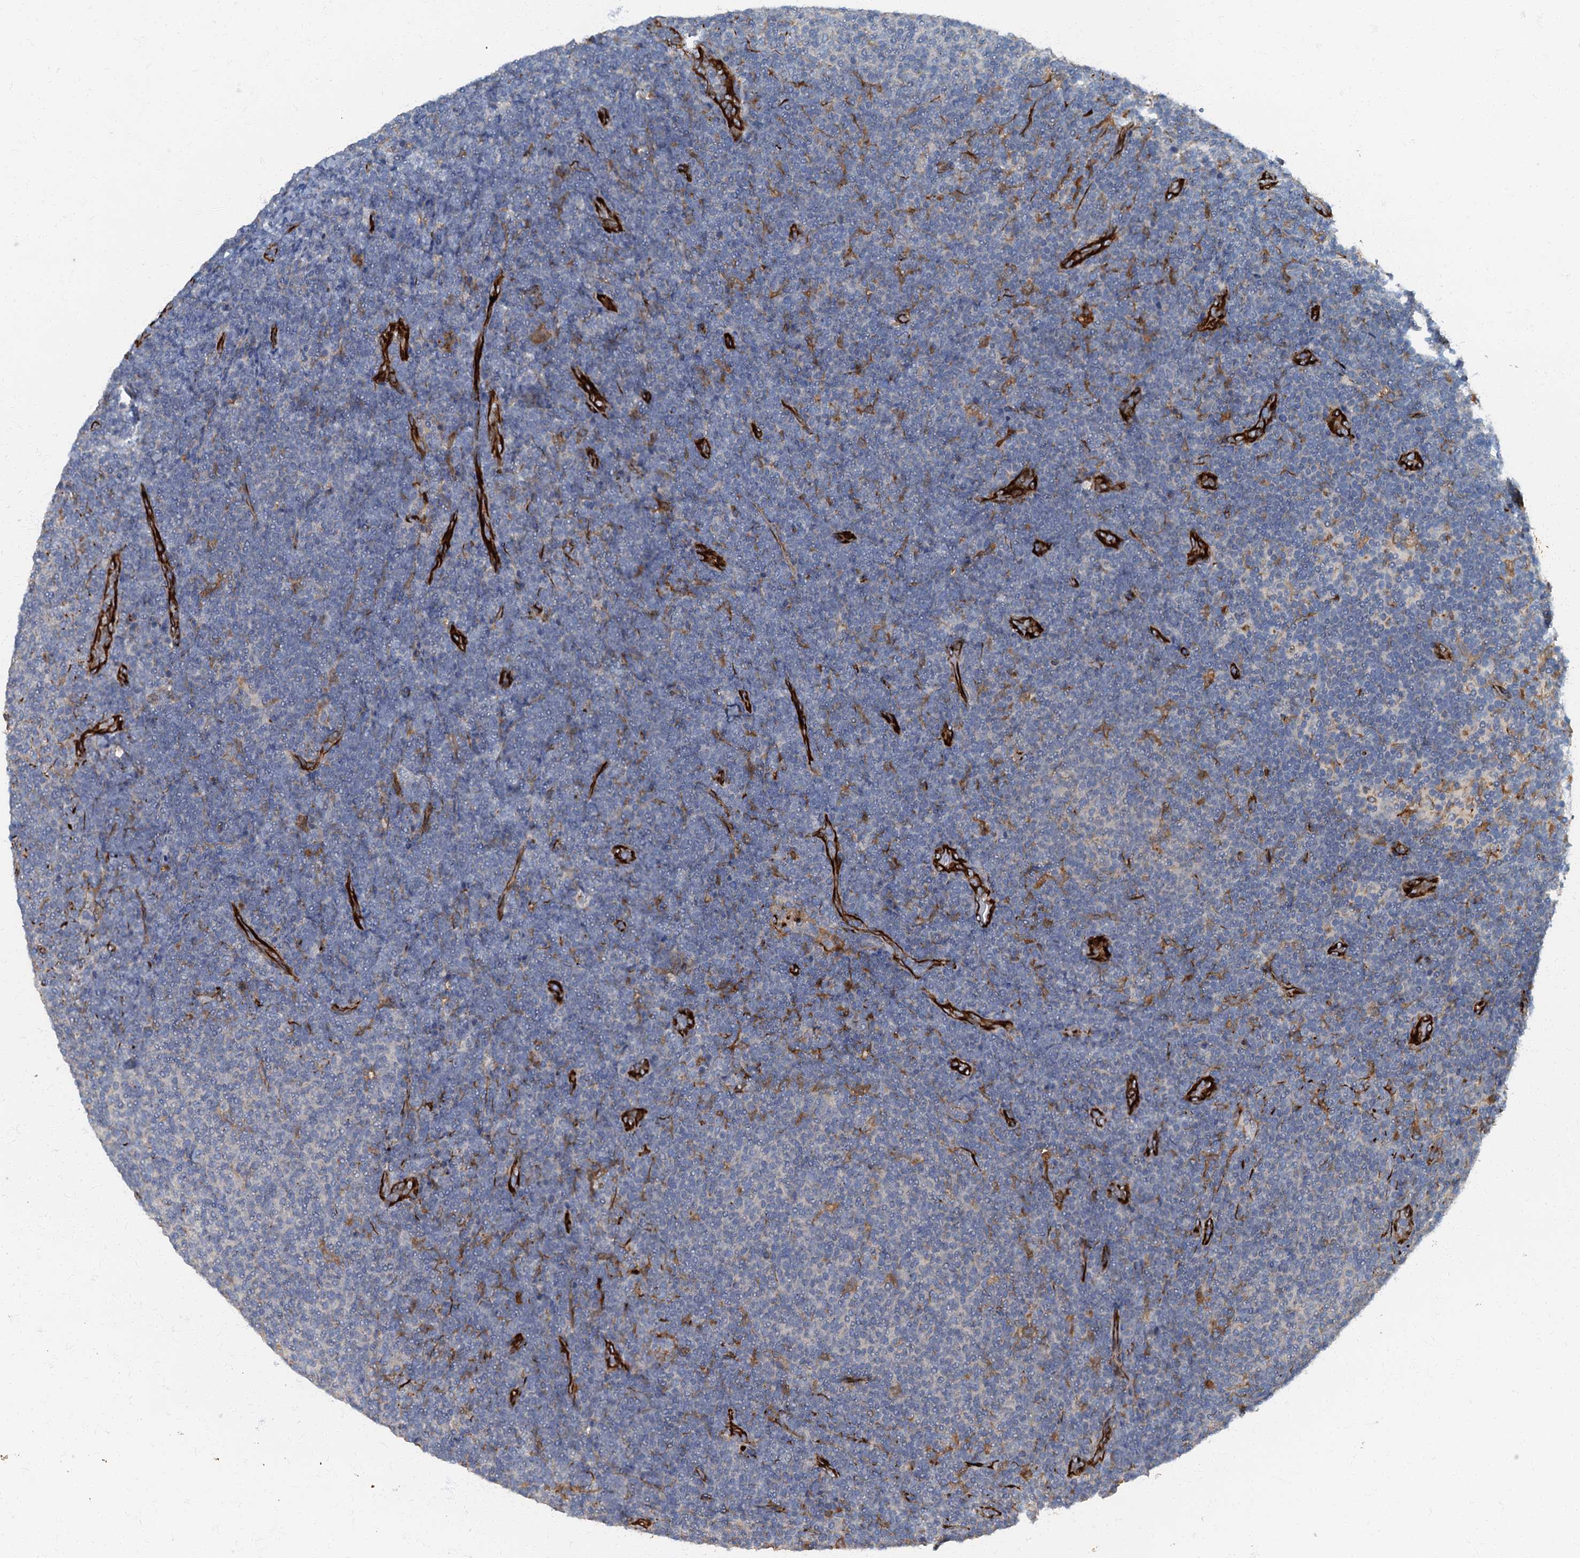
{"staining": {"intensity": "negative", "quantity": "none", "location": "none"}, "tissue": "lymphoma", "cell_type": "Tumor cells", "image_type": "cancer", "snomed": [{"axis": "morphology", "description": "Malignant lymphoma, non-Hodgkin's type, Low grade"}, {"axis": "topography", "description": "Lymph node"}], "caption": "The micrograph demonstrates no staining of tumor cells in low-grade malignant lymphoma, non-Hodgkin's type.", "gene": "ARL11", "patient": {"sex": "male", "age": 66}}